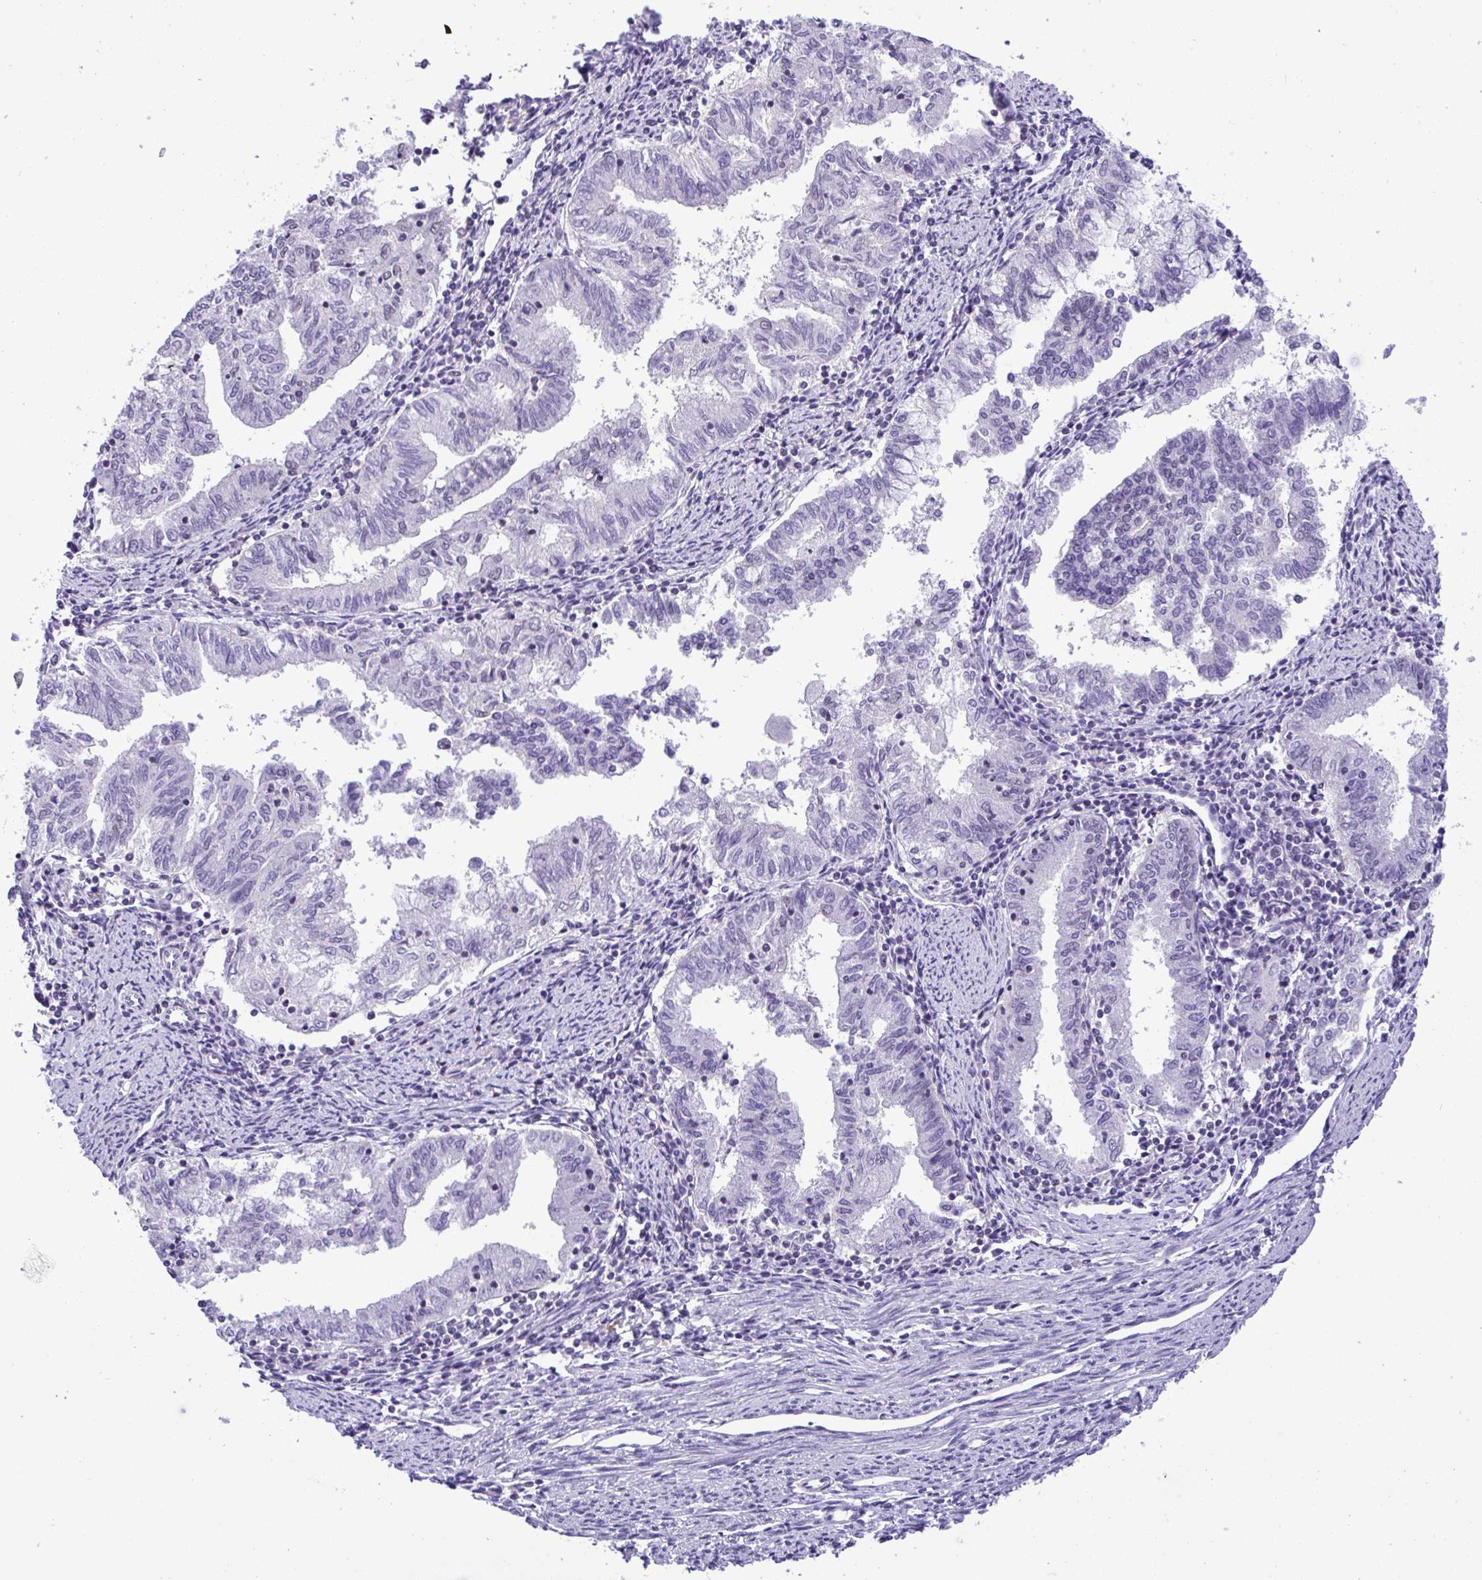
{"staining": {"intensity": "negative", "quantity": "none", "location": "none"}, "tissue": "endometrial cancer", "cell_type": "Tumor cells", "image_type": "cancer", "snomed": [{"axis": "morphology", "description": "Adenocarcinoma, NOS"}, {"axis": "topography", "description": "Endometrium"}], "caption": "Tumor cells are negative for brown protein staining in endometrial cancer (adenocarcinoma).", "gene": "YBX2", "patient": {"sex": "female", "age": 79}}